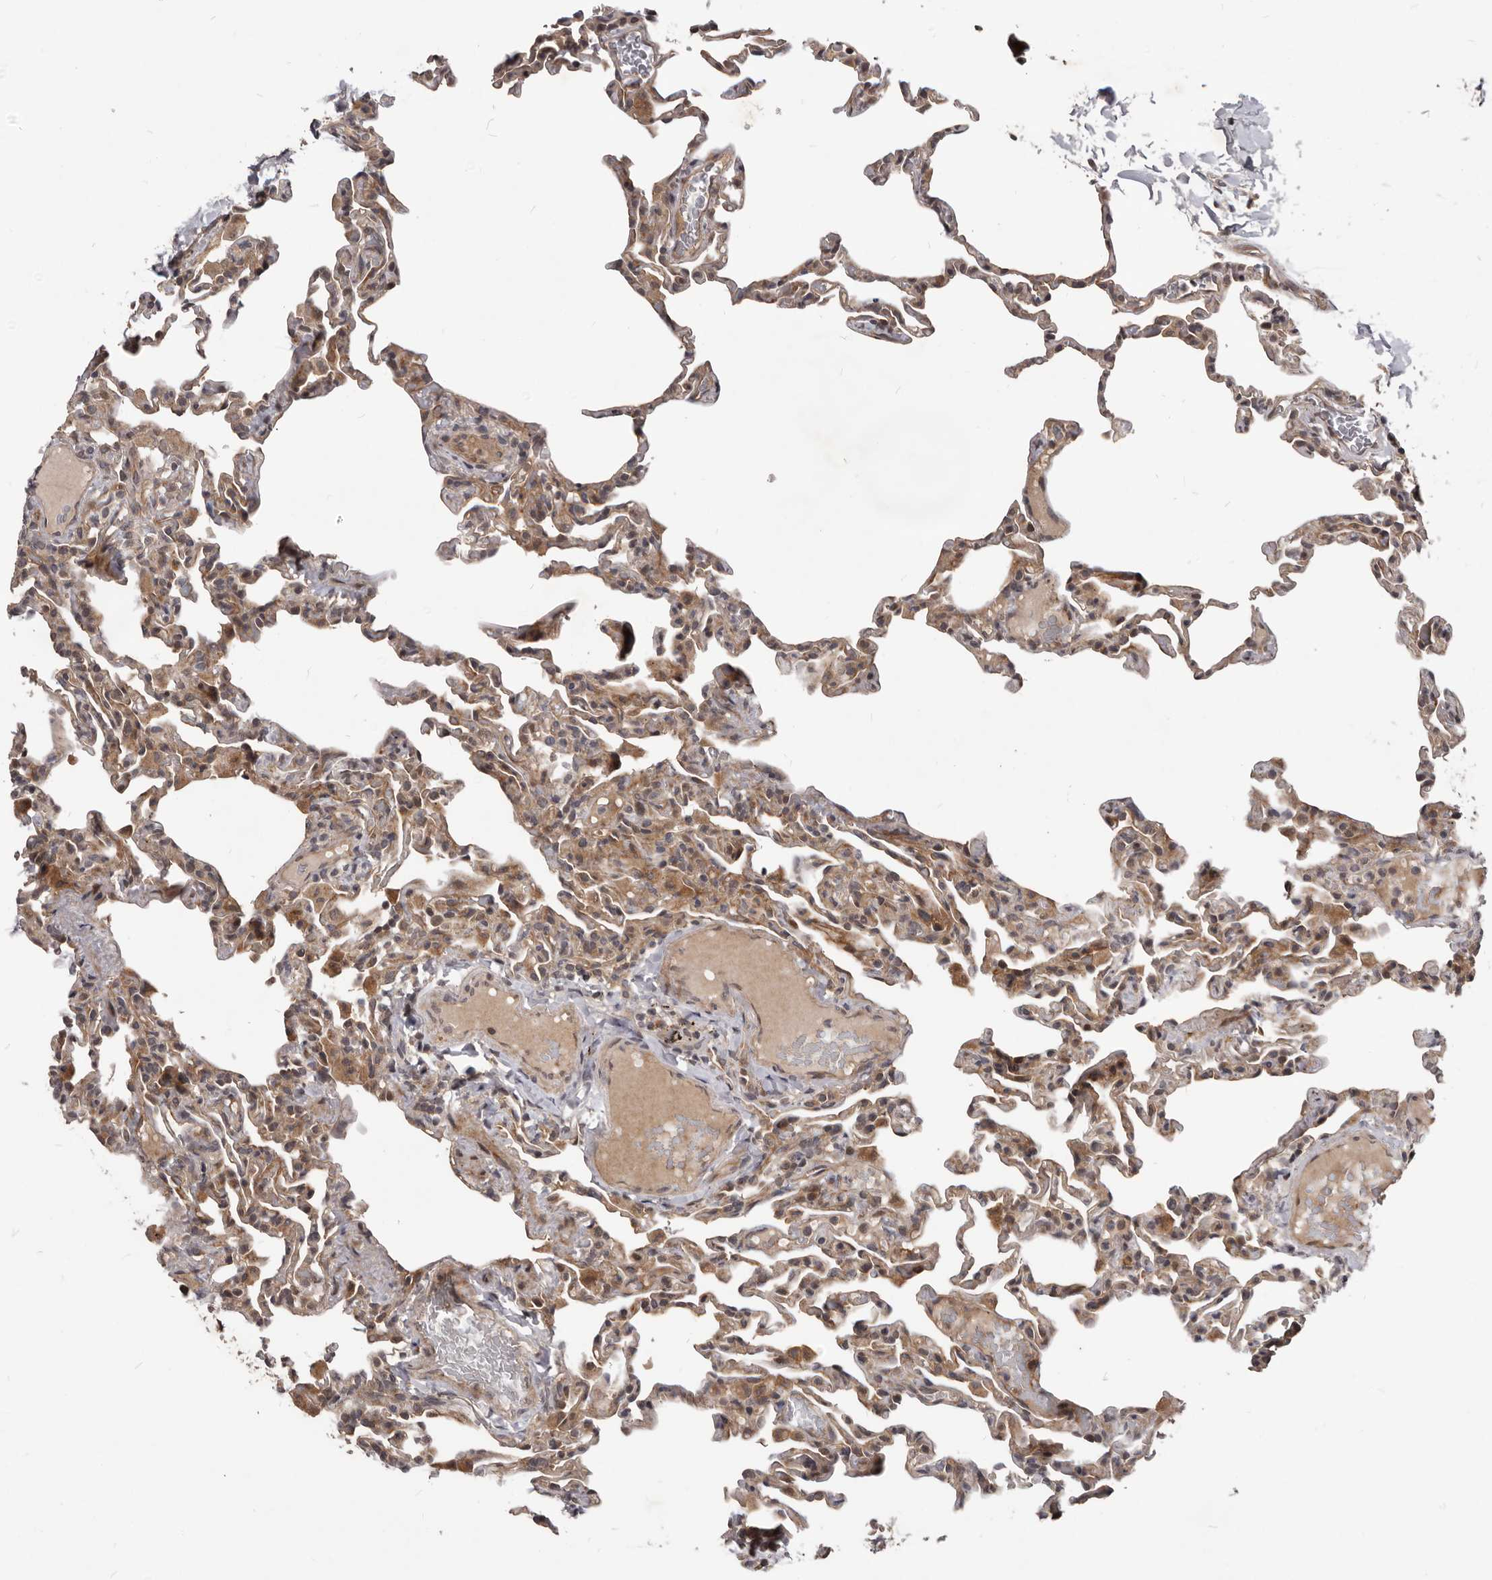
{"staining": {"intensity": "weak", "quantity": "25%-75%", "location": "cytoplasmic/membranous"}, "tissue": "lung", "cell_type": "Alveolar cells", "image_type": "normal", "snomed": [{"axis": "morphology", "description": "Normal tissue, NOS"}, {"axis": "topography", "description": "Lung"}], "caption": "Lung stained with immunohistochemistry (IHC) displays weak cytoplasmic/membranous staining in approximately 25%-75% of alveolar cells. The protein of interest is stained brown, and the nuclei are stained in blue (DAB (3,3'-diaminobenzidine) IHC with brightfield microscopy, high magnification).", "gene": "GABPB2", "patient": {"sex": "male", "age": 20}}